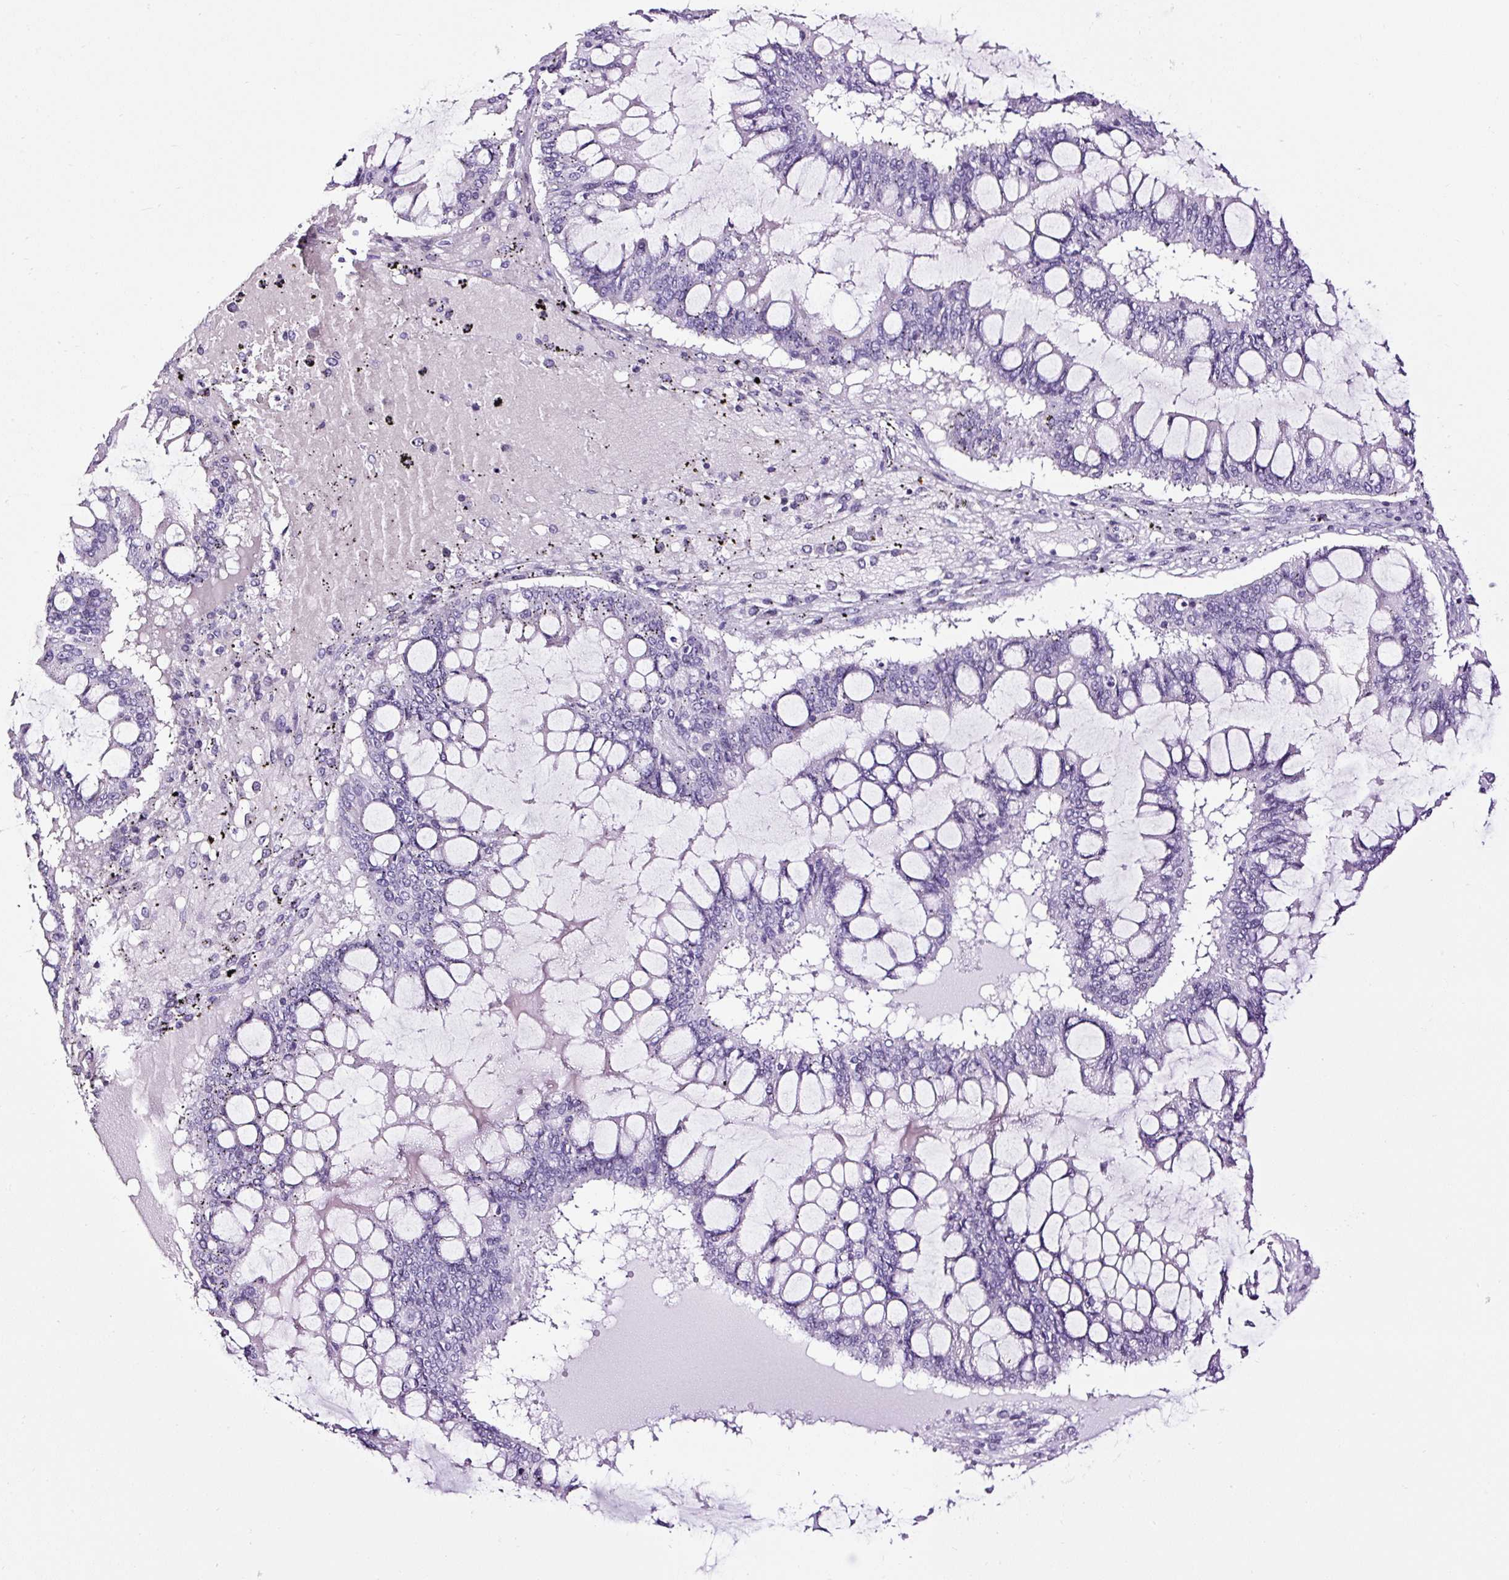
{"staining": {"intensity": "negative", "quantity": "none", "location": "none"}, "tissue": "ovarian cancer", "cell_type": "Tumor cells", "image_type": "cancer", "snomed": [{"axis": "morphology", "description": "Cystadenocarcinoma, mucinous, NOS"}, {"axis": "topography", "description": "Ovary"}], "caption": "A micrograph of human ovarian mucinous cystadenocarcinoma is negative for staining in tumor cells. (DAB (3,3'-diaminobenzidine) immunohistochemistry, high magnification).", "gene": "NPHS2", "patient": {"sex": "female", "age": 73}}